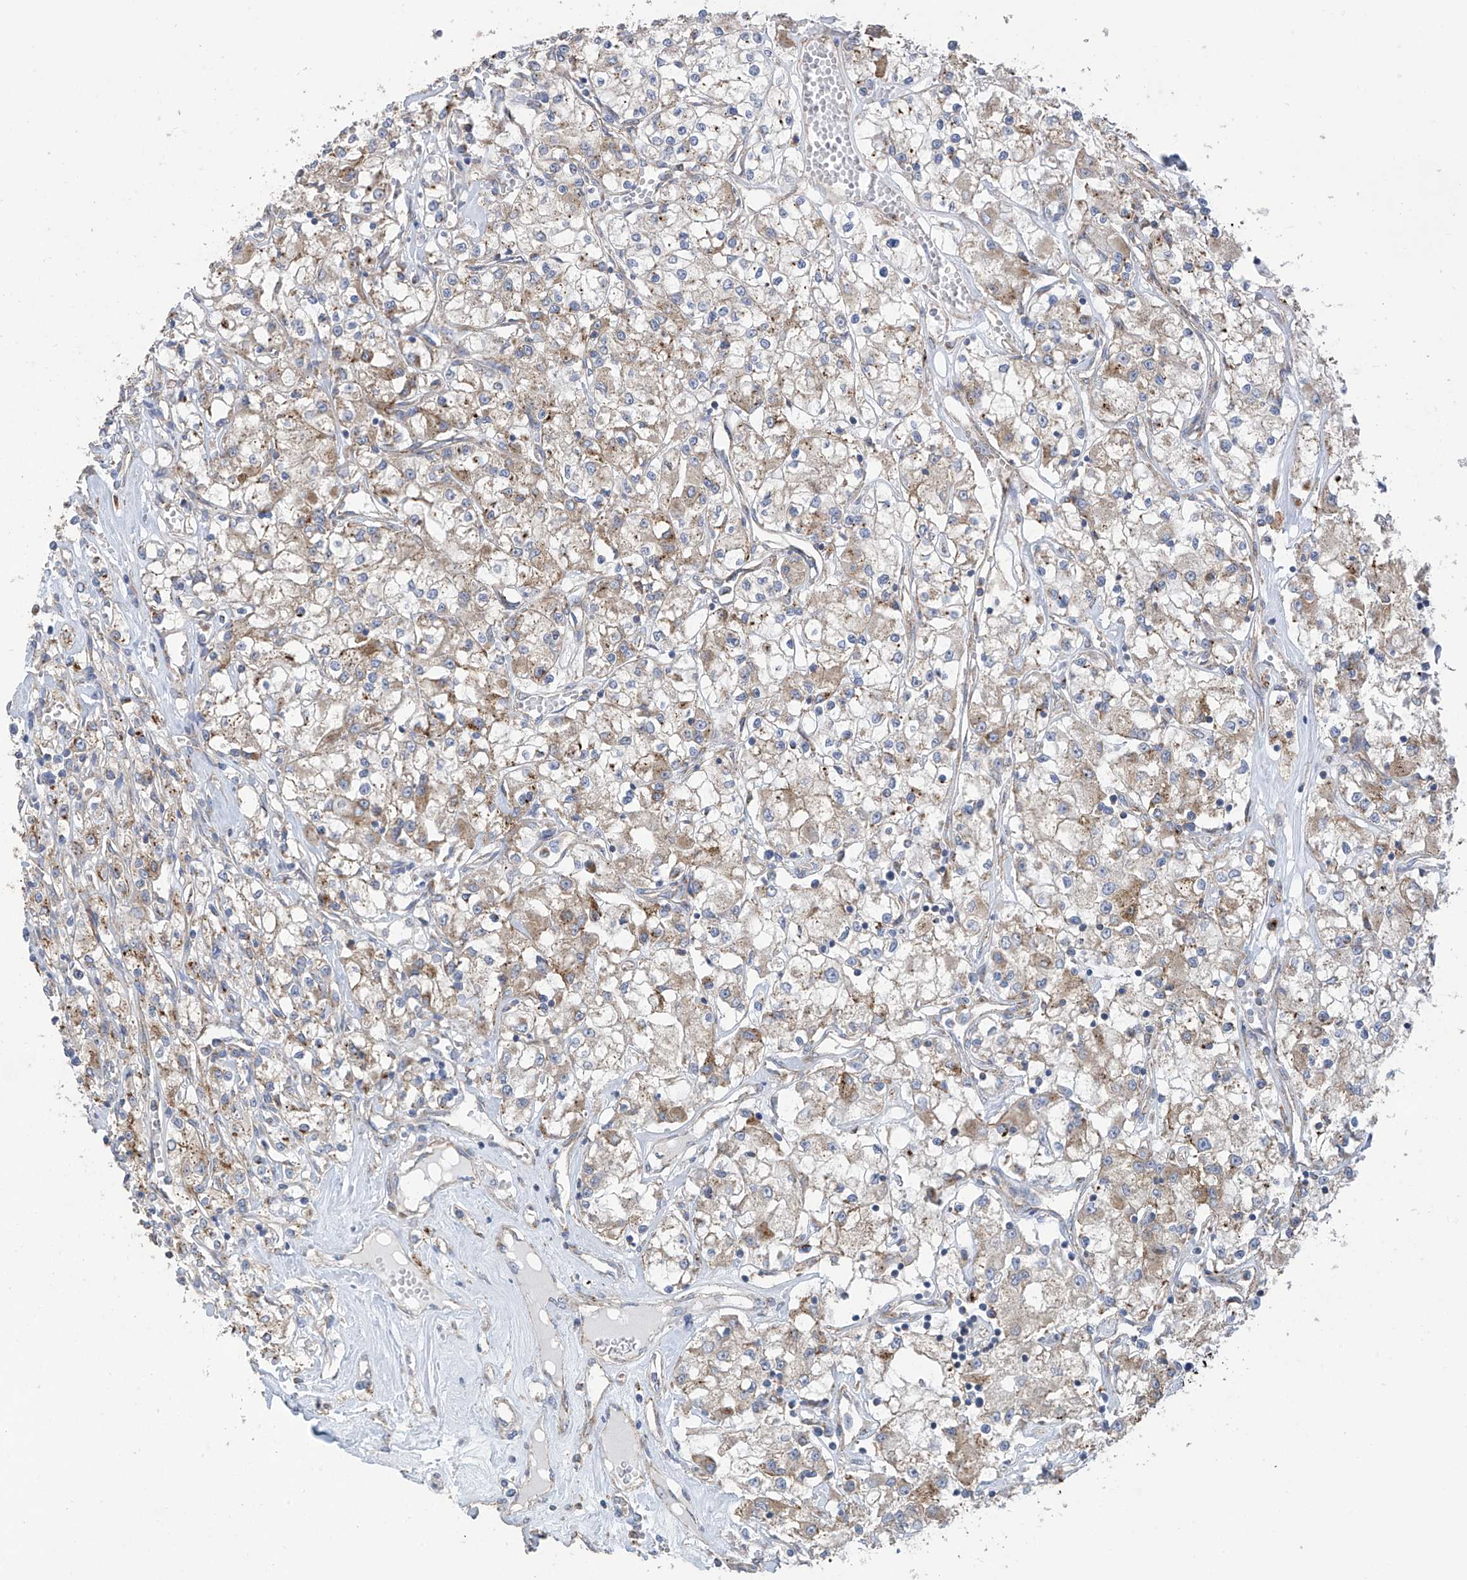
{"staining": {"intensity": "weak", "quantity": "25%-75%", "location": "cytoplasmic/membranous"}, "tissue": "renal cancer", "cell_type": "Tumor cells", "image_type": "cancer", "snomed": [{"axis": "morphology", "description": "Adenocarcinoma, NOS"}, {"axis": "topography", "description": "Kidney"}], "caption": "Renal cancer stained with a brown dye demonstrates weak cytoplasmic/membranous positive positivity in about 25%-75% of tumor cells.", "gene": "ITM2B", "patient": {"sex": "female", "age": 59}}